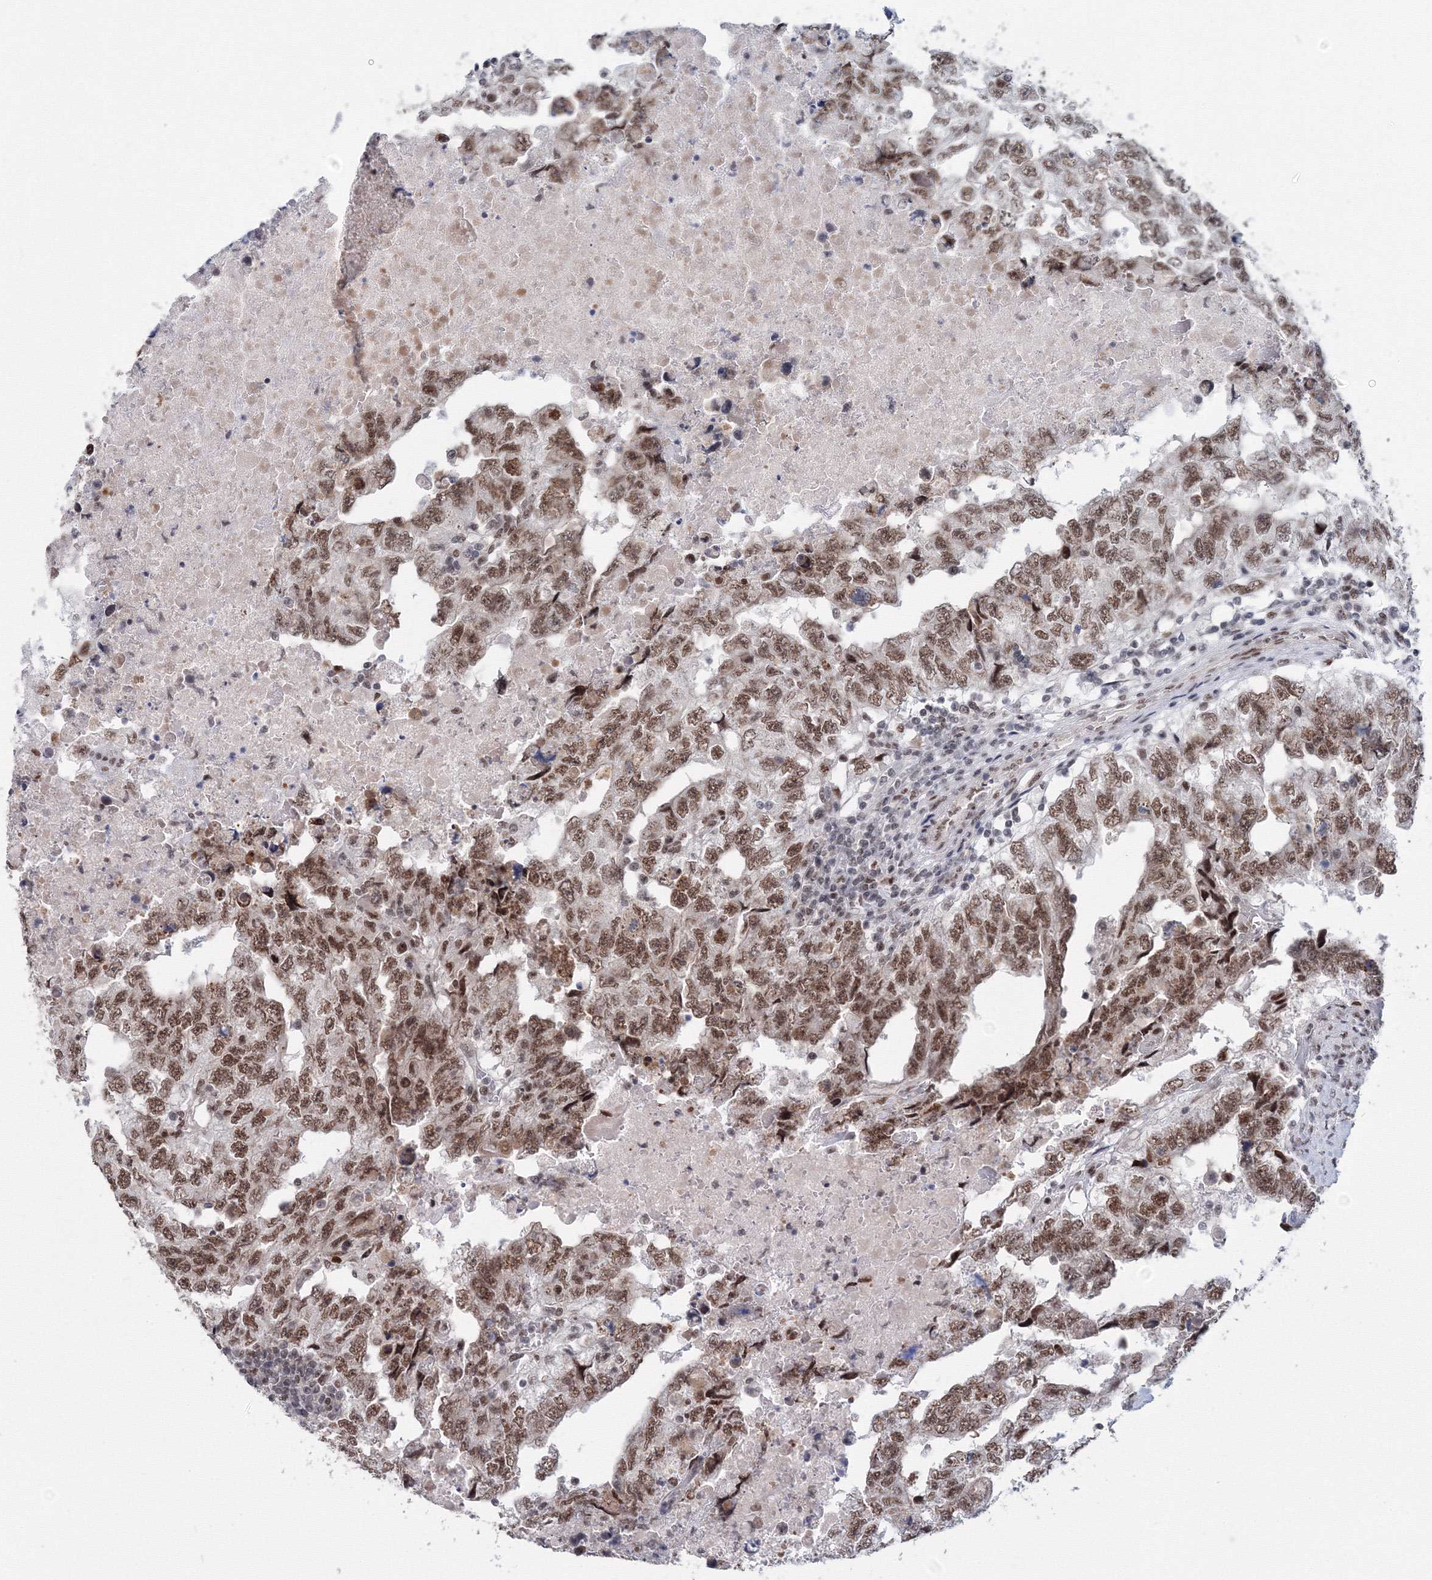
{"staining": {"intensity": "moderate", "quantity": ">75%", "location": "nuclear"}, "tissue": "testis cancer", "cell_type": "Tumor cells", "image_type": "cancer", "snomed": [{"axis": "morphology", "description": "Carcinoma, Embryonal, NOS"}, {"axis": "topography", "description": "Testis"}], "caption": "Protein expression by immunohistochemistry exhibits moderate nuclear positivity in about >75% of tumor cells in testis embryonal carcinoma.", "gene": "SF3B6", "patient": {"sex": "male", "age": 36}}